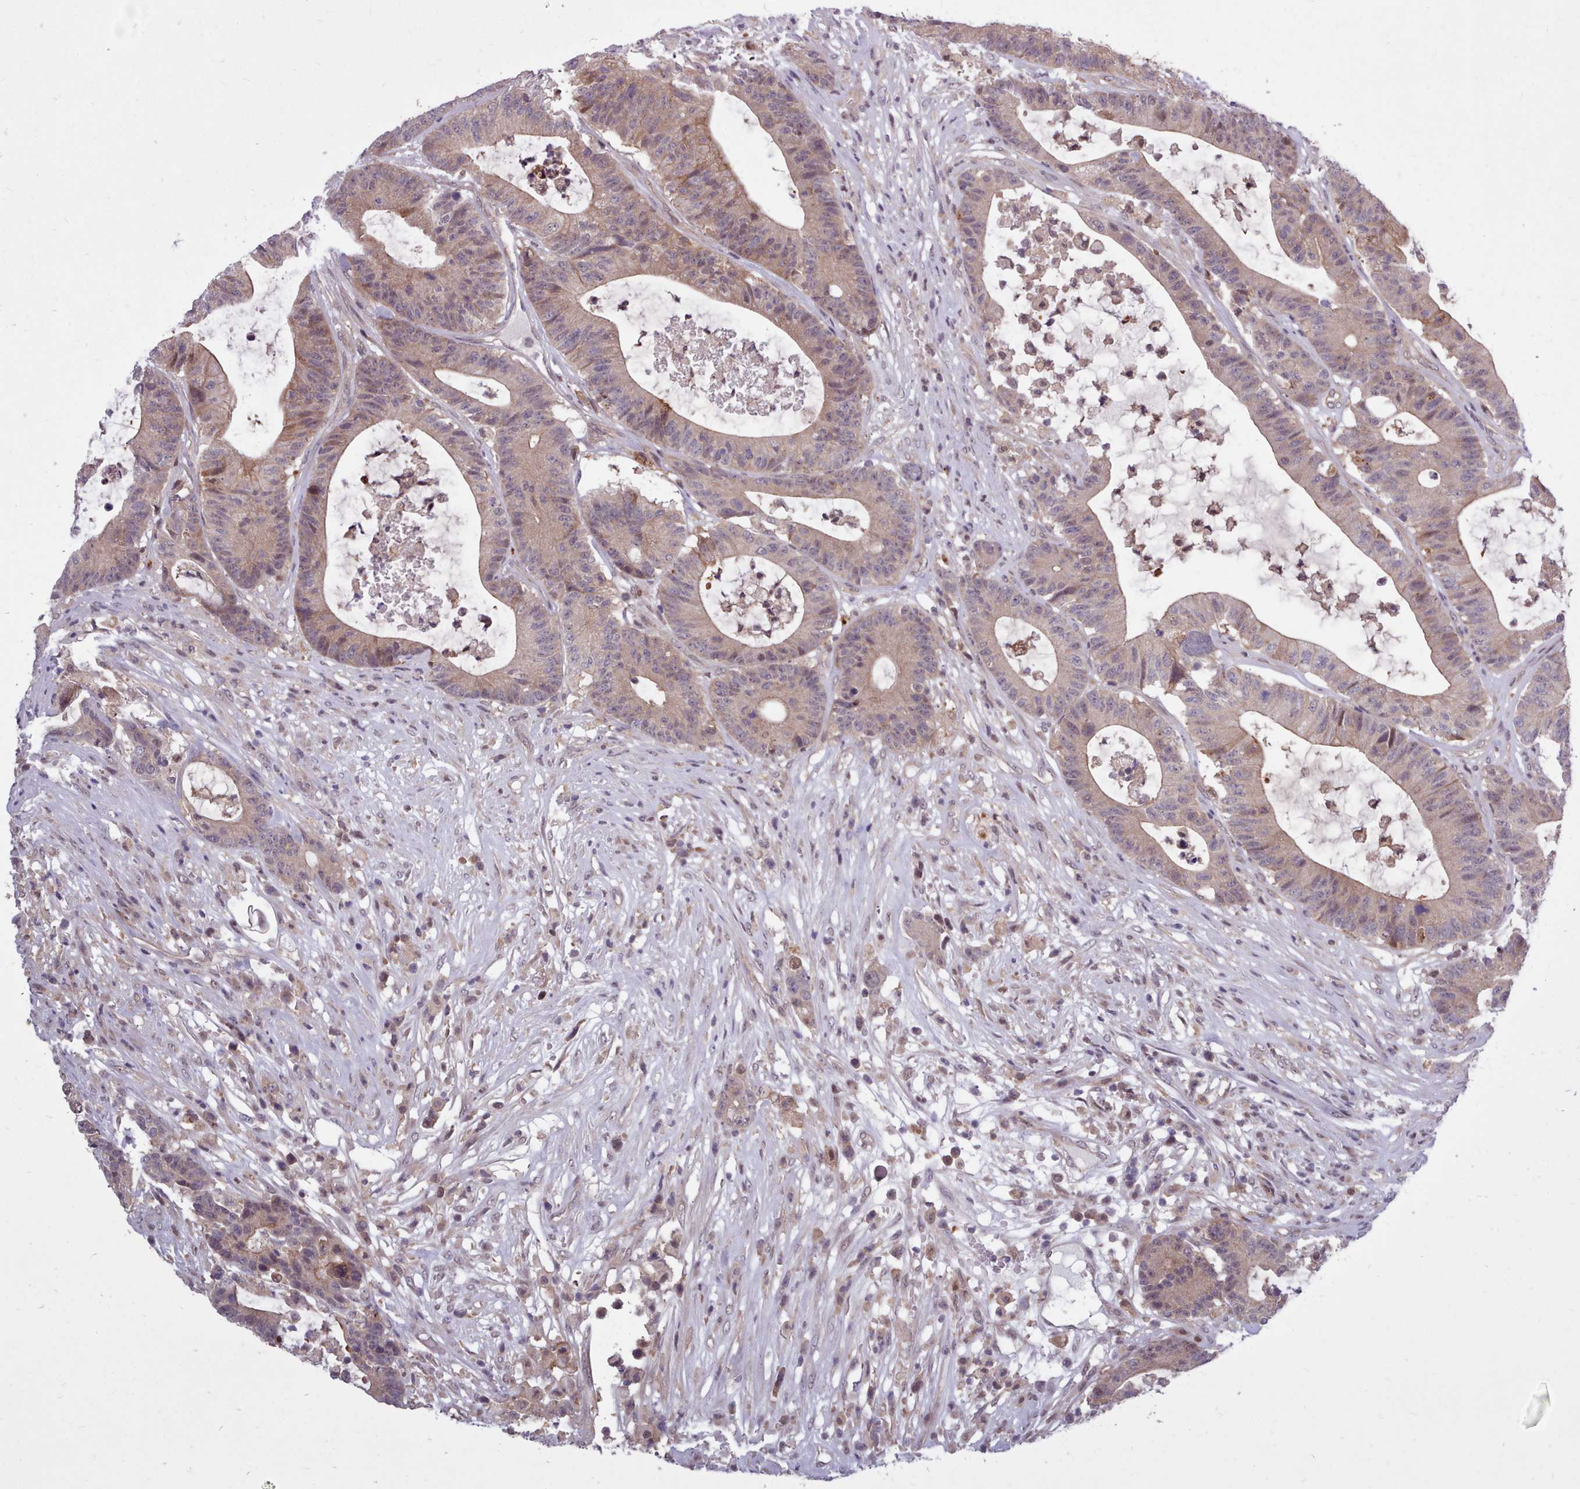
{"staining": {"intensity": "weak", "quantity": "25%-75%", "location": "cytoplasmic/membranous"}, "tissue": "colorectal cancer", "cell_type": "Tumor cells", "image_type": "cancer", "snomed": [{"axis": "morphology", "description": "Adenocarcinoma, NOS"}, {"axis": "topography", "description": "Colon"}], "caption": "Brown immunohistochemical staining in human adenocarcinoma (colorectal) demonstrates weak cytoplasmic/membranous expression in about 25%-75% of tumor cells. The staining was performed using DAB, with brown indicating positive protein expression. Nuclei are stained blue with hematoxylin.", "gene": "AHCY", "patient": {"sex": "female", "age": 84}}